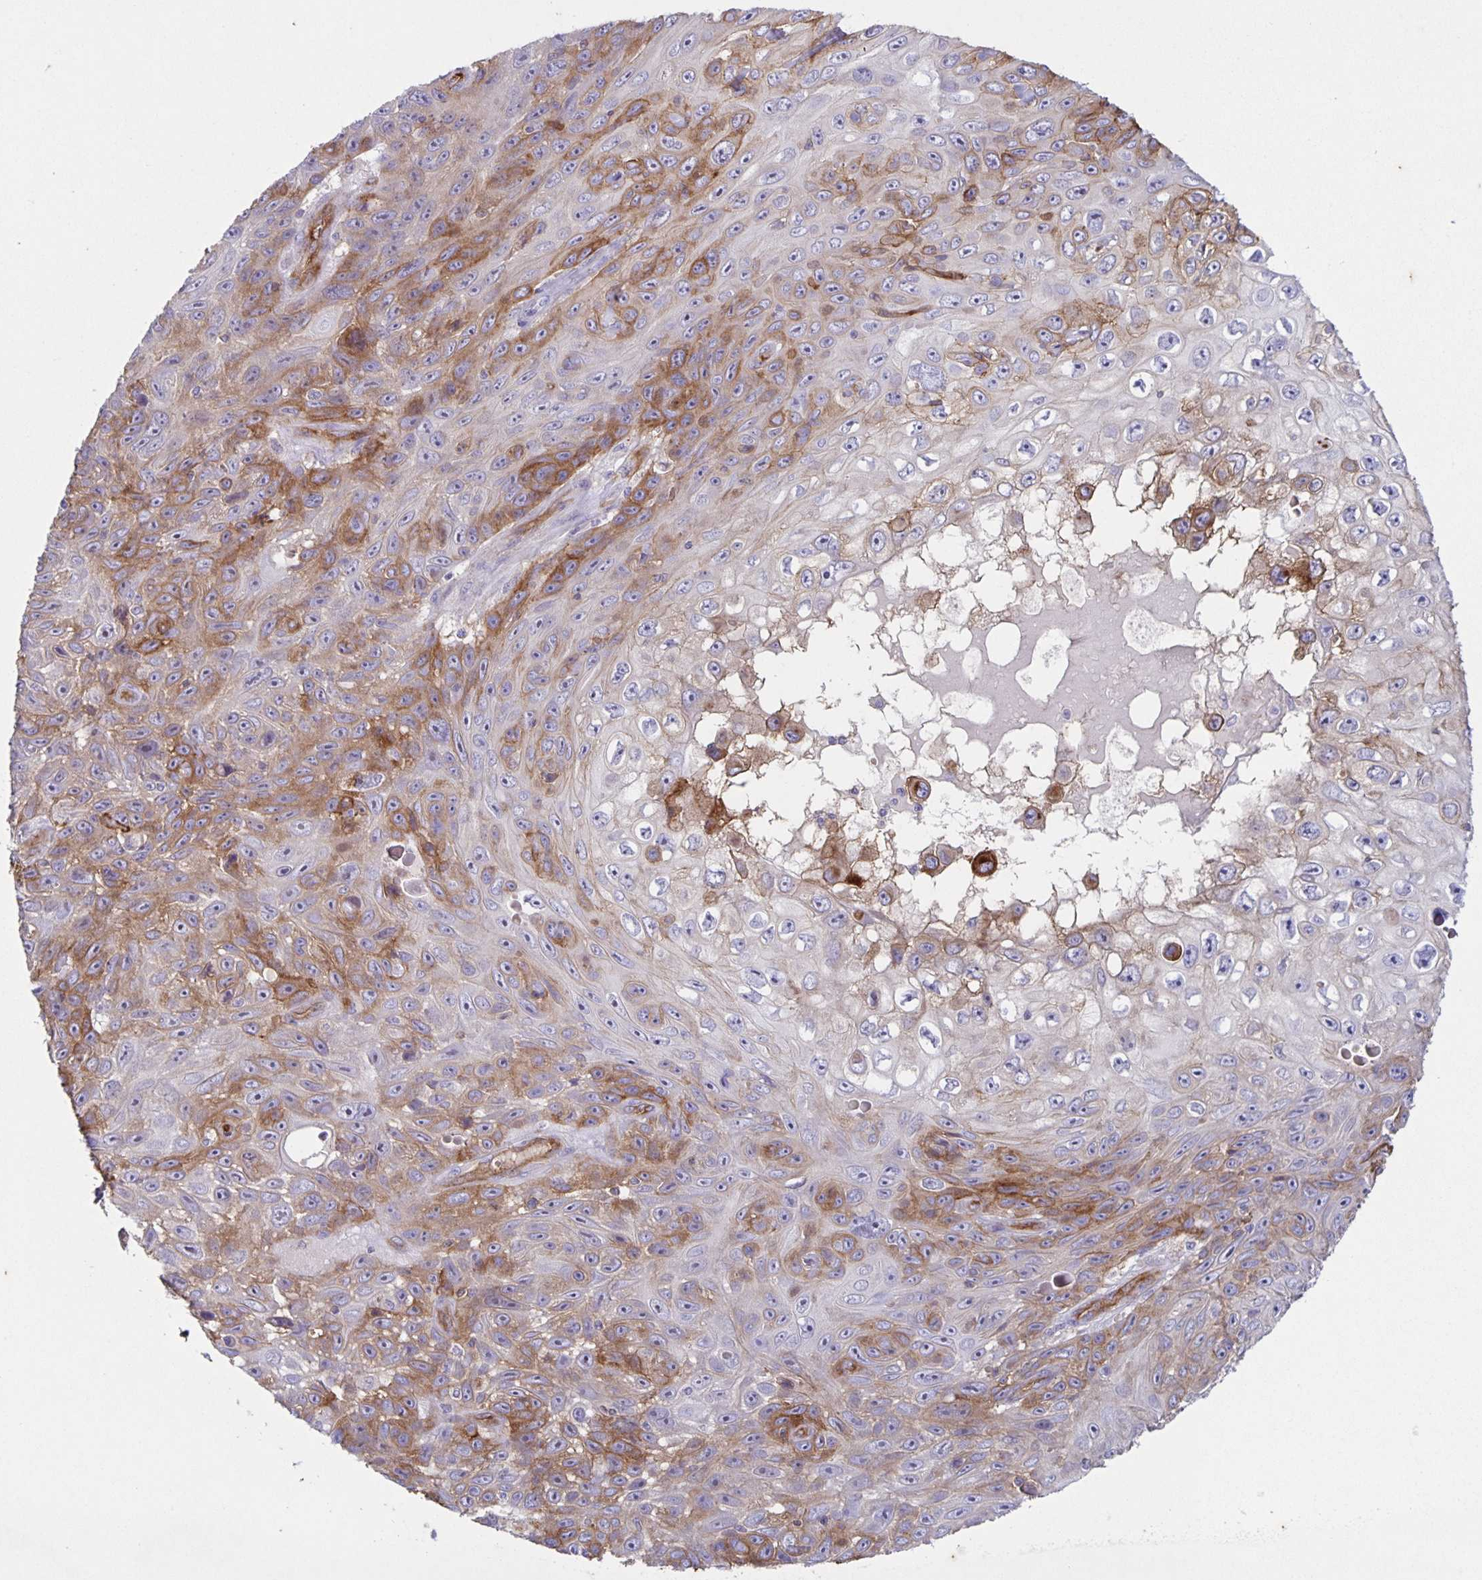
{"staining": {"intensity": "moderate", "quantity": "25%-75%", "location": "cytoplasmic/membranous"}, "tissue": "skin cancer", "cell_type": "Tumor cells", "image_type": "cancer", "snomed": [{"axis": "morphology", "description": "Squamous cell carcinoma, NOS"}, {"axis": "topography", "description": "Skin"}], "caption": "This photomicrograph displays IHC staining of skin cancer (squamous cell carcinoma), with medium moderate cytoplasmic/membranous staining in about 25%-75% of tumor cells.", "gene": "ITGA2", "patient": {"sex": "male", "age": 82}}